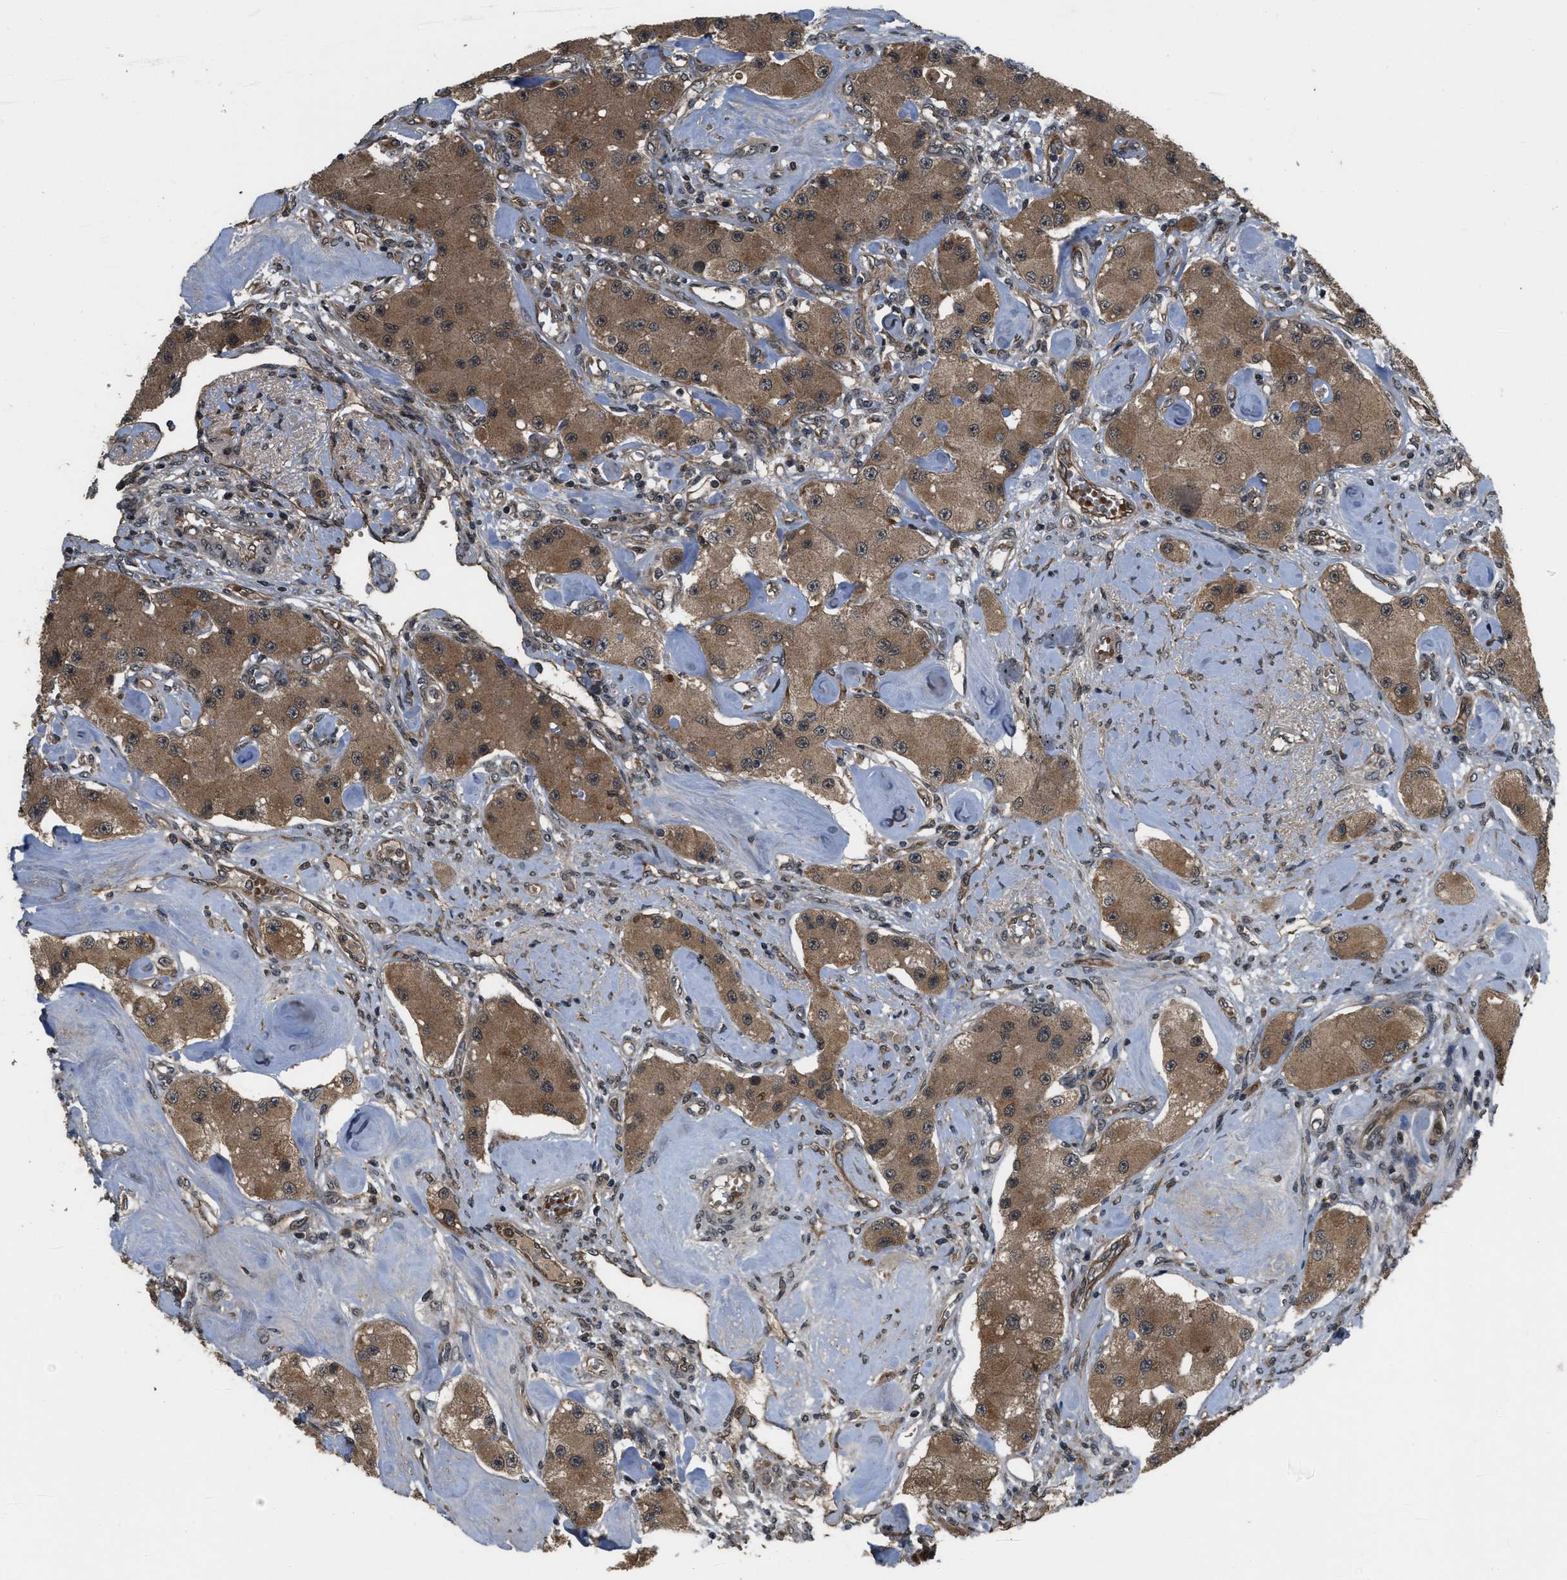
{"staining": {"intensity": "moderate", "quantity": ">75%", "location": "cytoplasmic/membranous"}, "tissue": "carcinoid", "cell_type": "Tumor cells", "image_type": "cancer", "snomed": [{"axis": "morphology", "description": "Carcinoid, malignant, NOS"}, {"axis": "topography", "description": "Pancreas"}], "caption": "Moderate cytoplasmic/membranous staining for a protein is appreciated in about >75% of tumor cells of carcinoid (malignant) using immunohistochemistry (IHC).", "gene": "SPTLC1", "patient": {"sex": "male", "age": 41}}